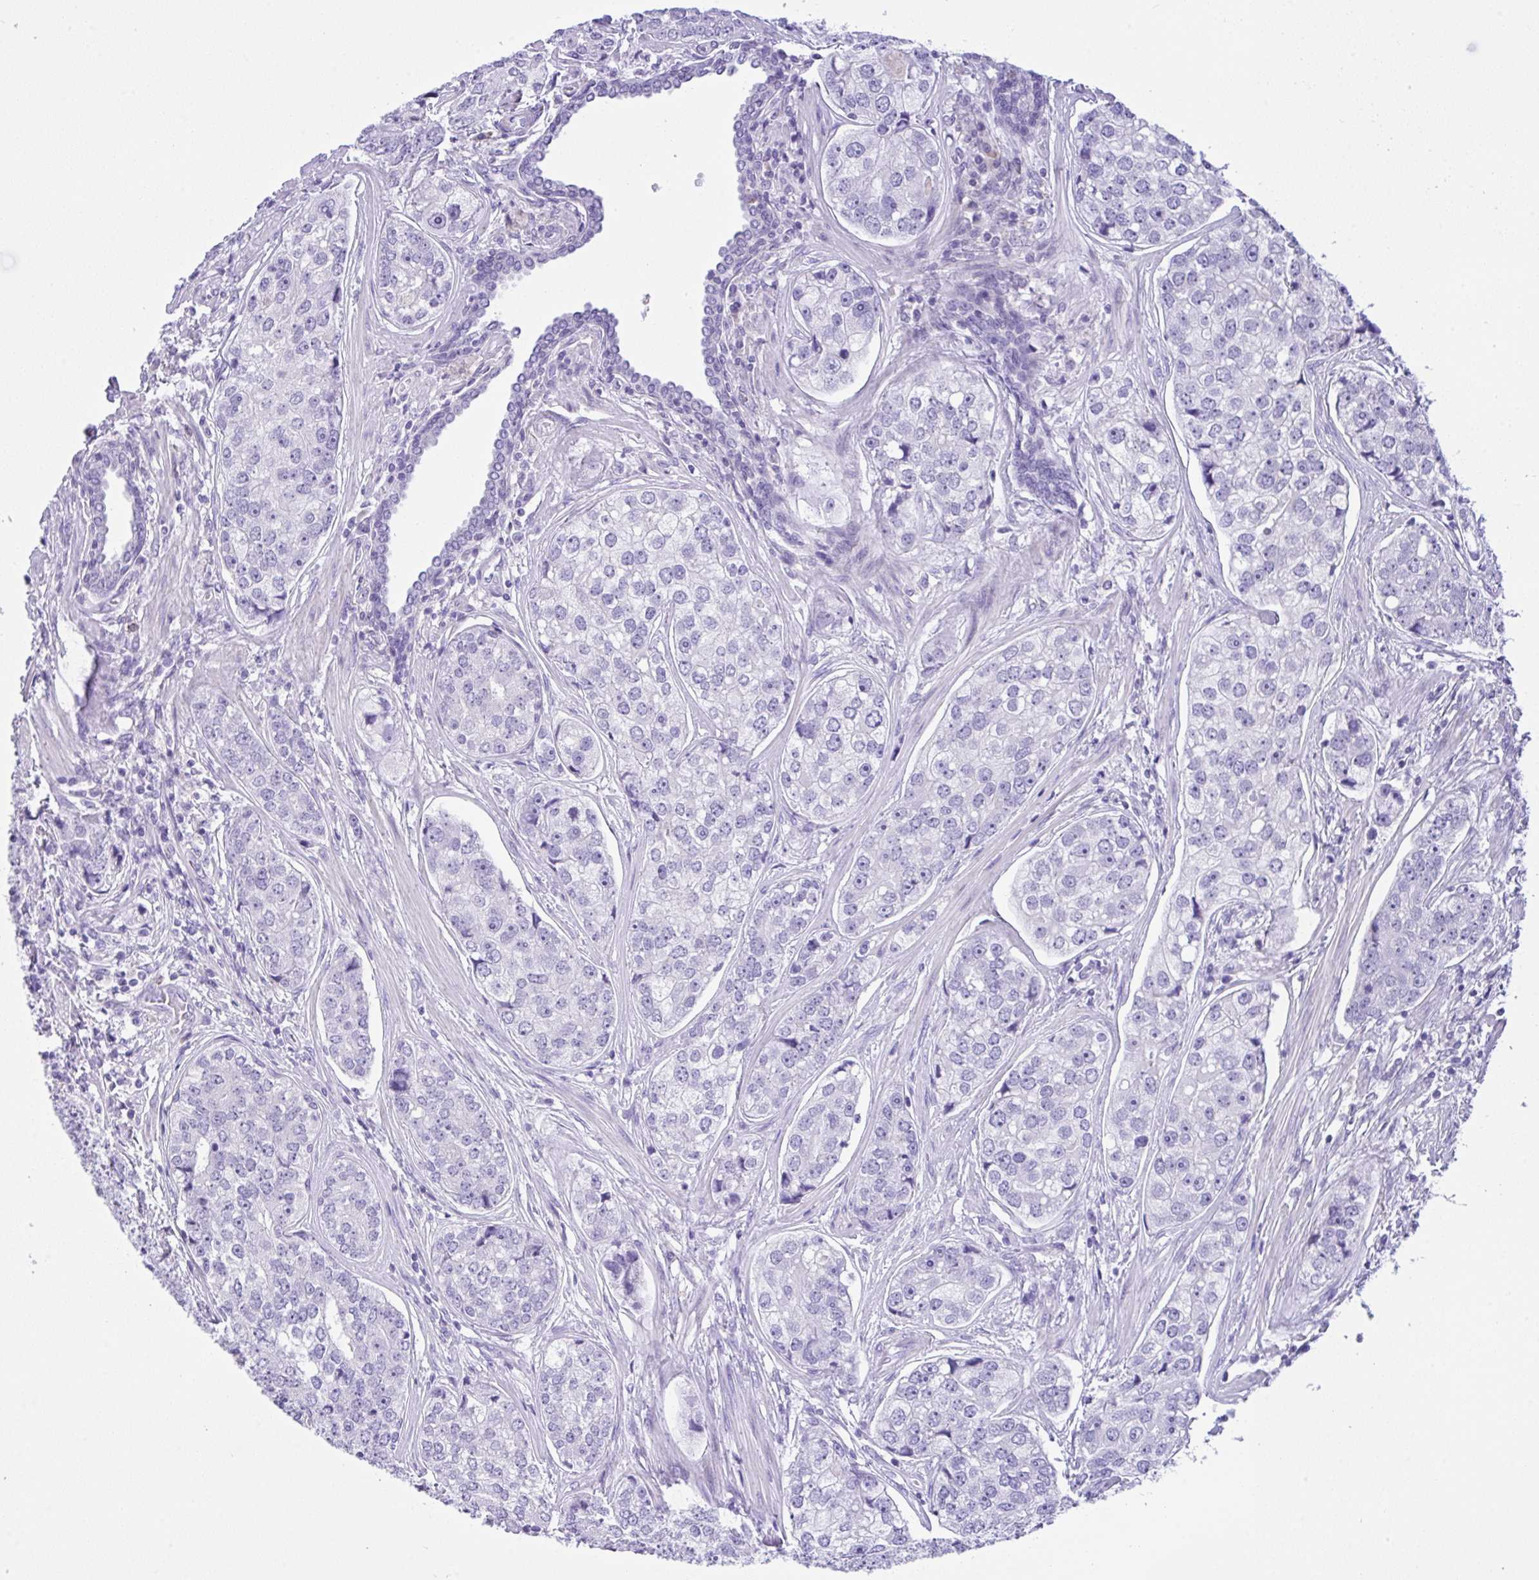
{"staining": {"intensity": "negative", "quantity": "none", "location": "none"}, "tissue": "prostate cancer", "cell_type": "Tumor cells", "image_type": "cancer", "snomed": [{"axis": "morphology", "description": "Adenocarcinoma, High grade"}, {"axis": "topography", "description": "Prostate"}], "caption": "Prostate cancer was stained to show a protein in brown. There is no significant expression in tumor cells.", "gene": "NCF1", "patient": {"sex": "male", "age": 60}}